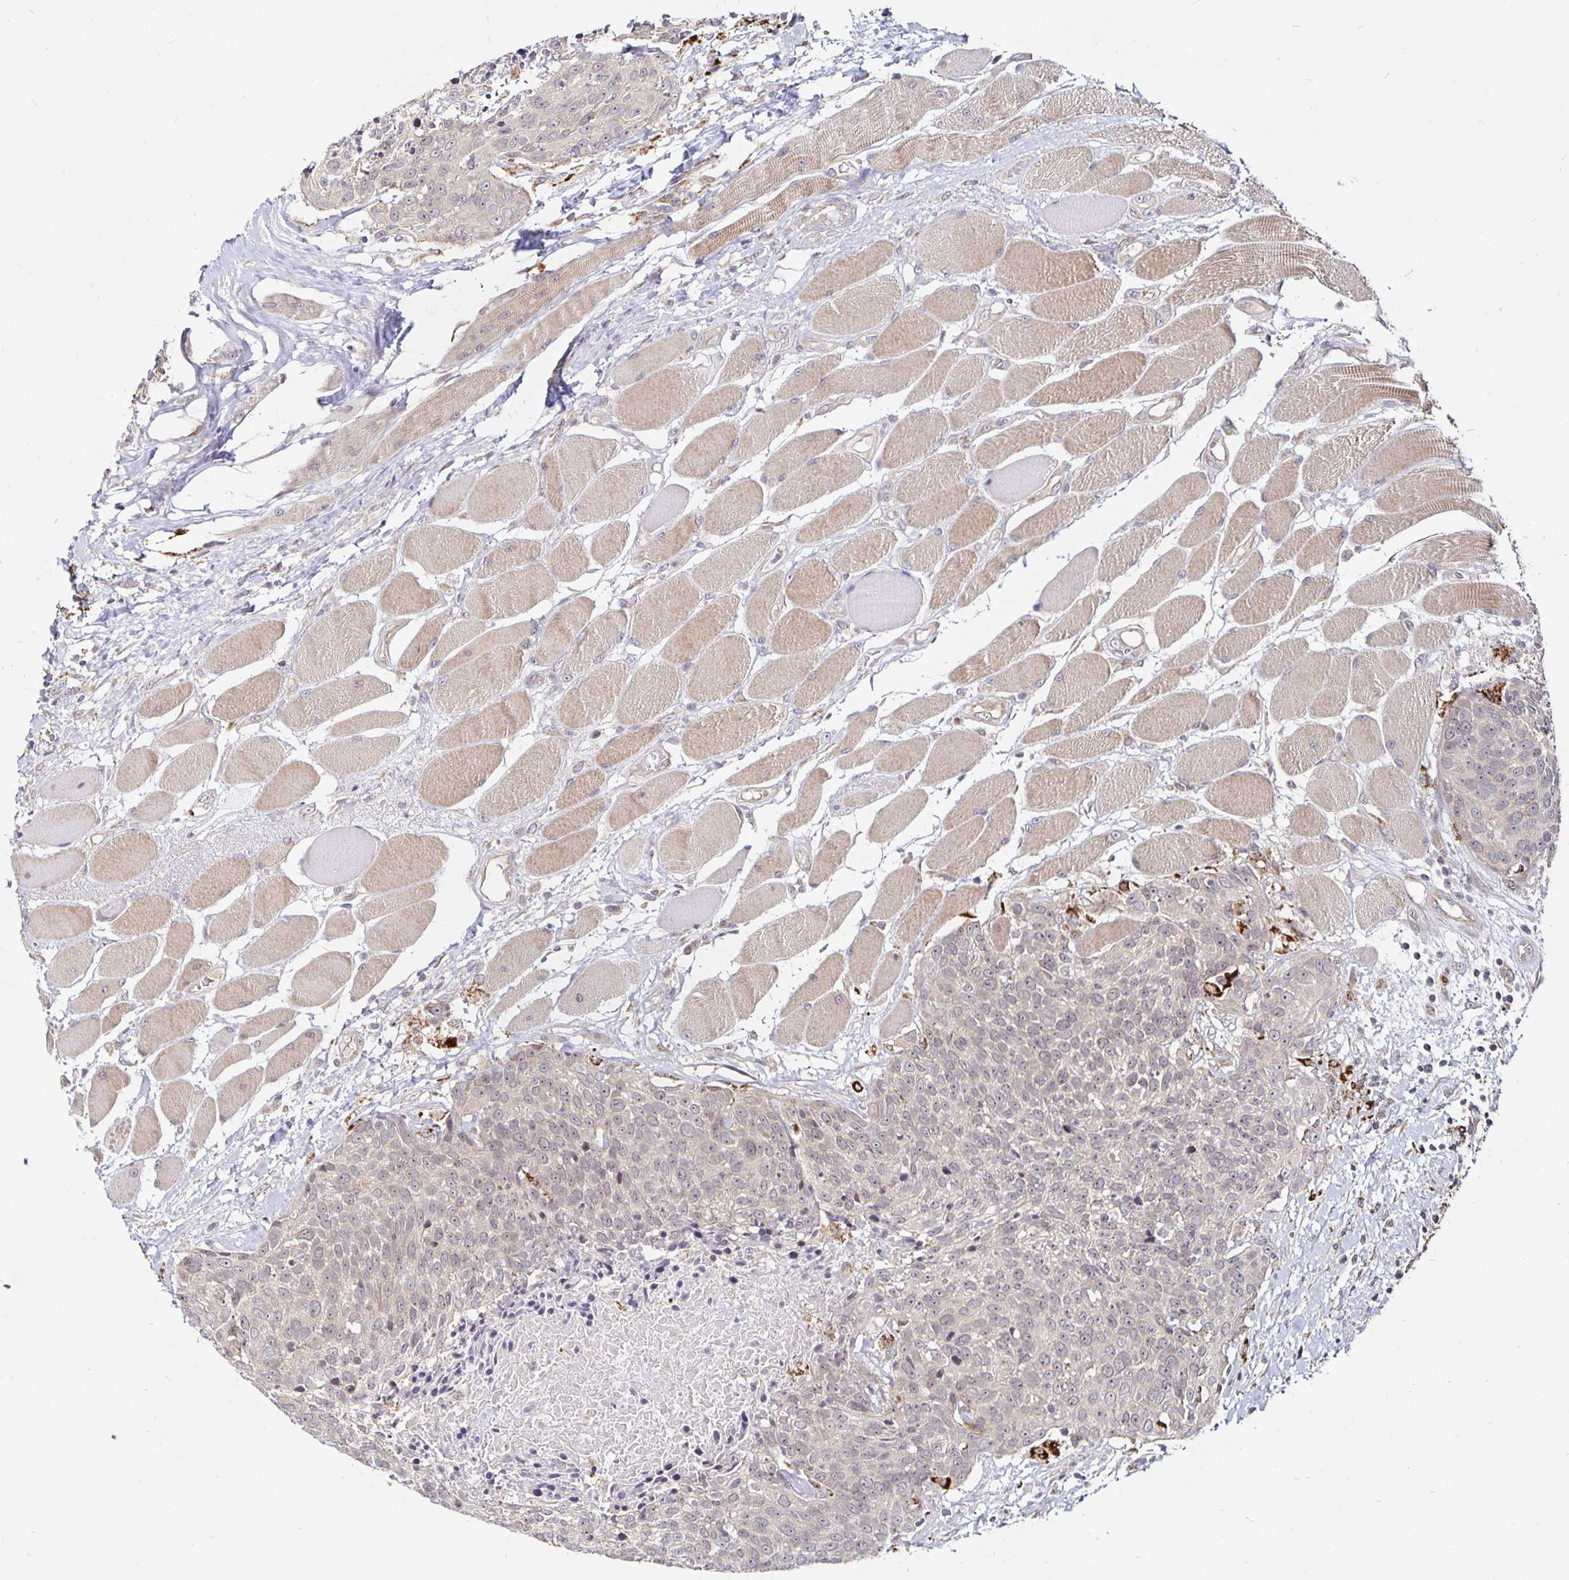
{"staining": {"intensity": "negative", "quantity": "none", "location": "none"}, "tissue": "head and neck cancer", "cell_type": "Tumor cells", "image_type": "cancer", "snomed": [{"axis": "morphology", "description": "Squamous cell carcinoma, NOS"}, {"axis": "topography", "description": "Oral tissue"}, {"axis": "topography", "description": "Head-Neck"}], "caption": "Tumor cells show no significant protein expression in head and neck cancer. (DAB (3,3'-diaminobenzidine) IHC, high magnification).", "gene": "CYP27A1", "patient": {"sex": "male", "age": 64}}